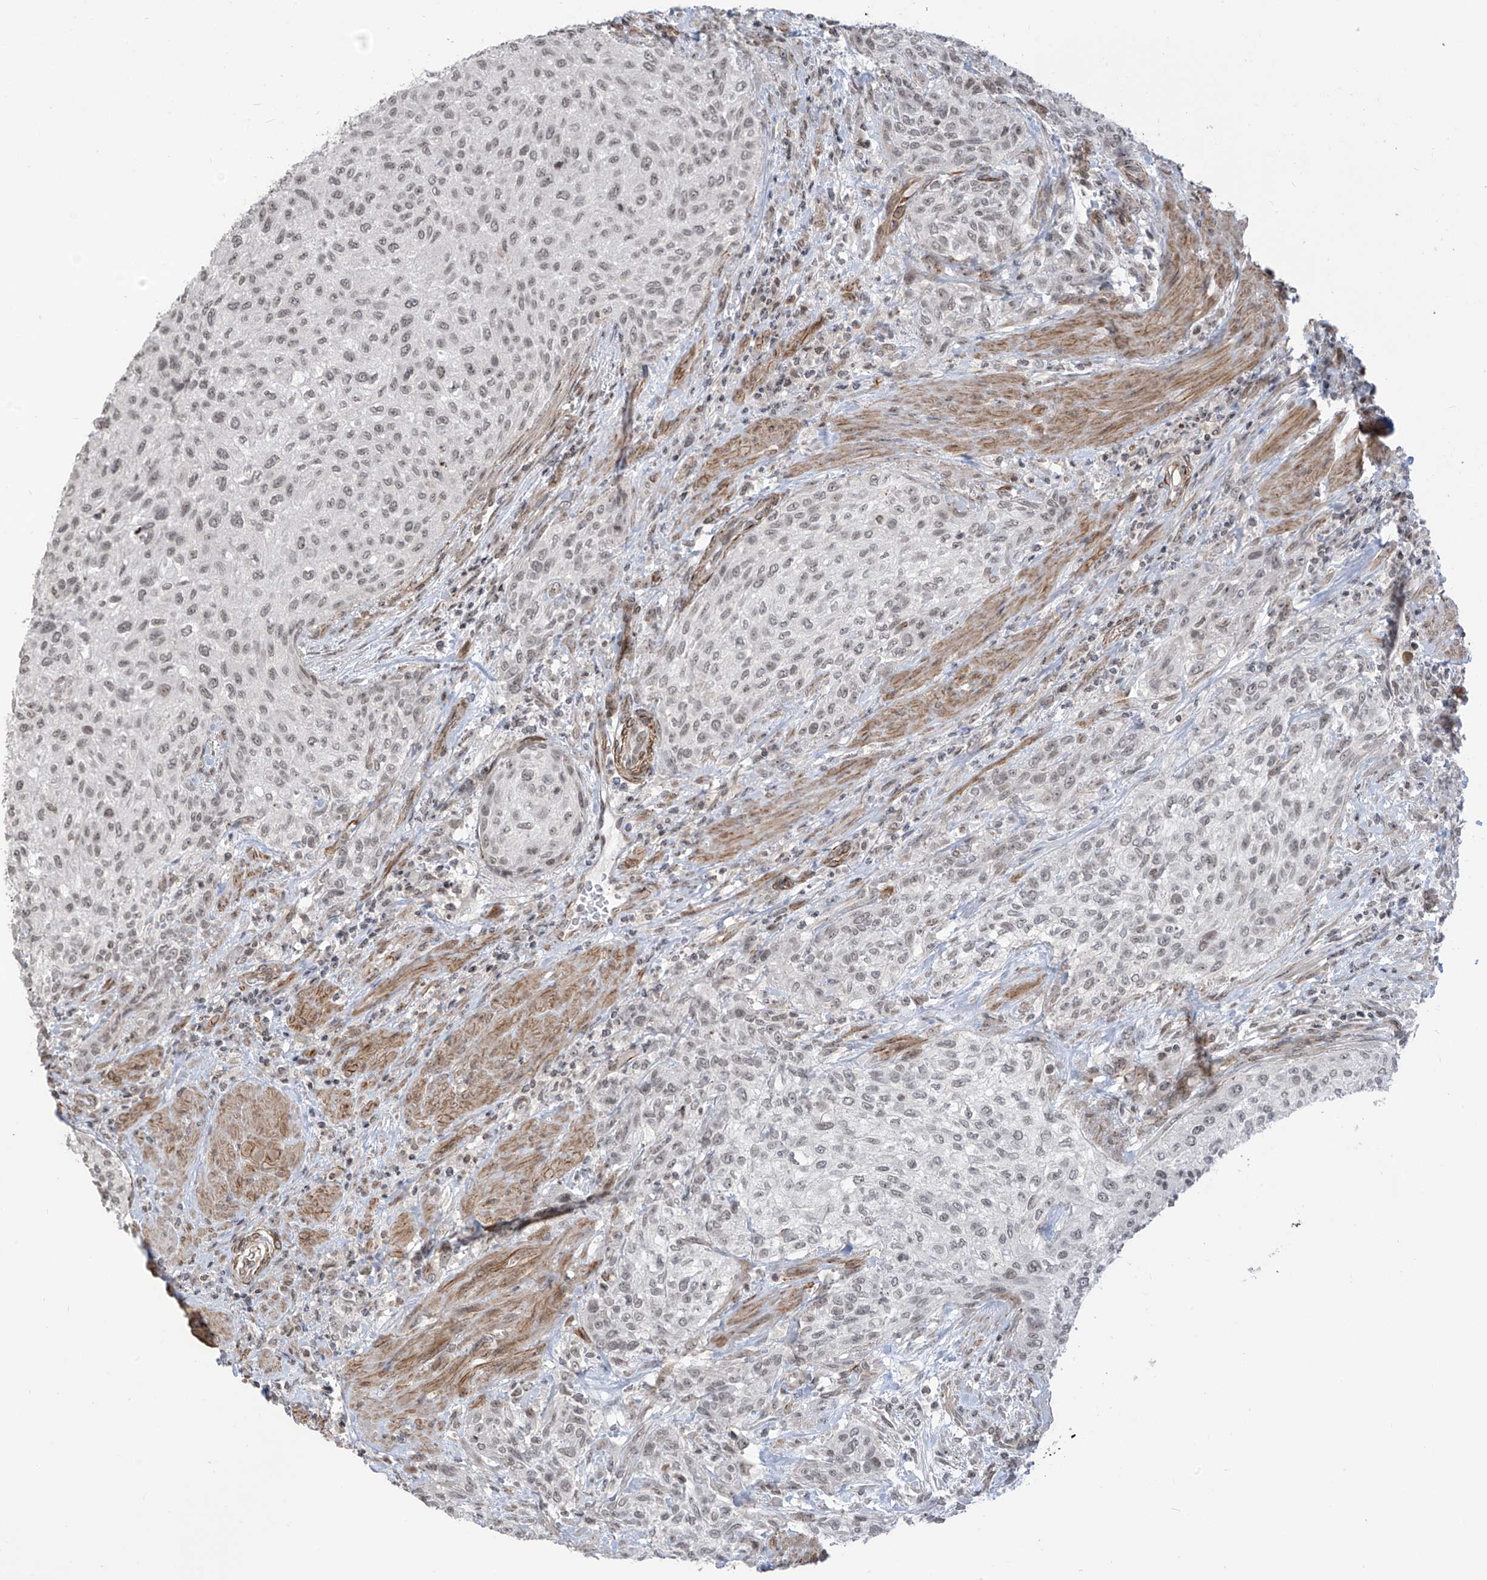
{"staining": {"intensity": "weak", "quantity": ">75%", "location": "nuclear"}, "tissue": "urothelial cancer", "cell_type": "Tumor cells", "image_type": "cancer", "snomed": [{"axis": "morphology", "description": "Urothelial carcinoma, High grade"}, {"axis": "topography", "description": "Urinary bladder"}], "caption": "A histopathology image of human urothelial carcinoma (high-grade) stained for a protein demonstrates weak nuclear brown staining in tumor cells. The staining was performed using DAB (3,3'-diaminobenzidine), with brown indicating positive protein expression. Nuclei are stained blue with hematoxylin.", "gene": "METAP1D", "patient": {"sex": "male", "age": 35}}